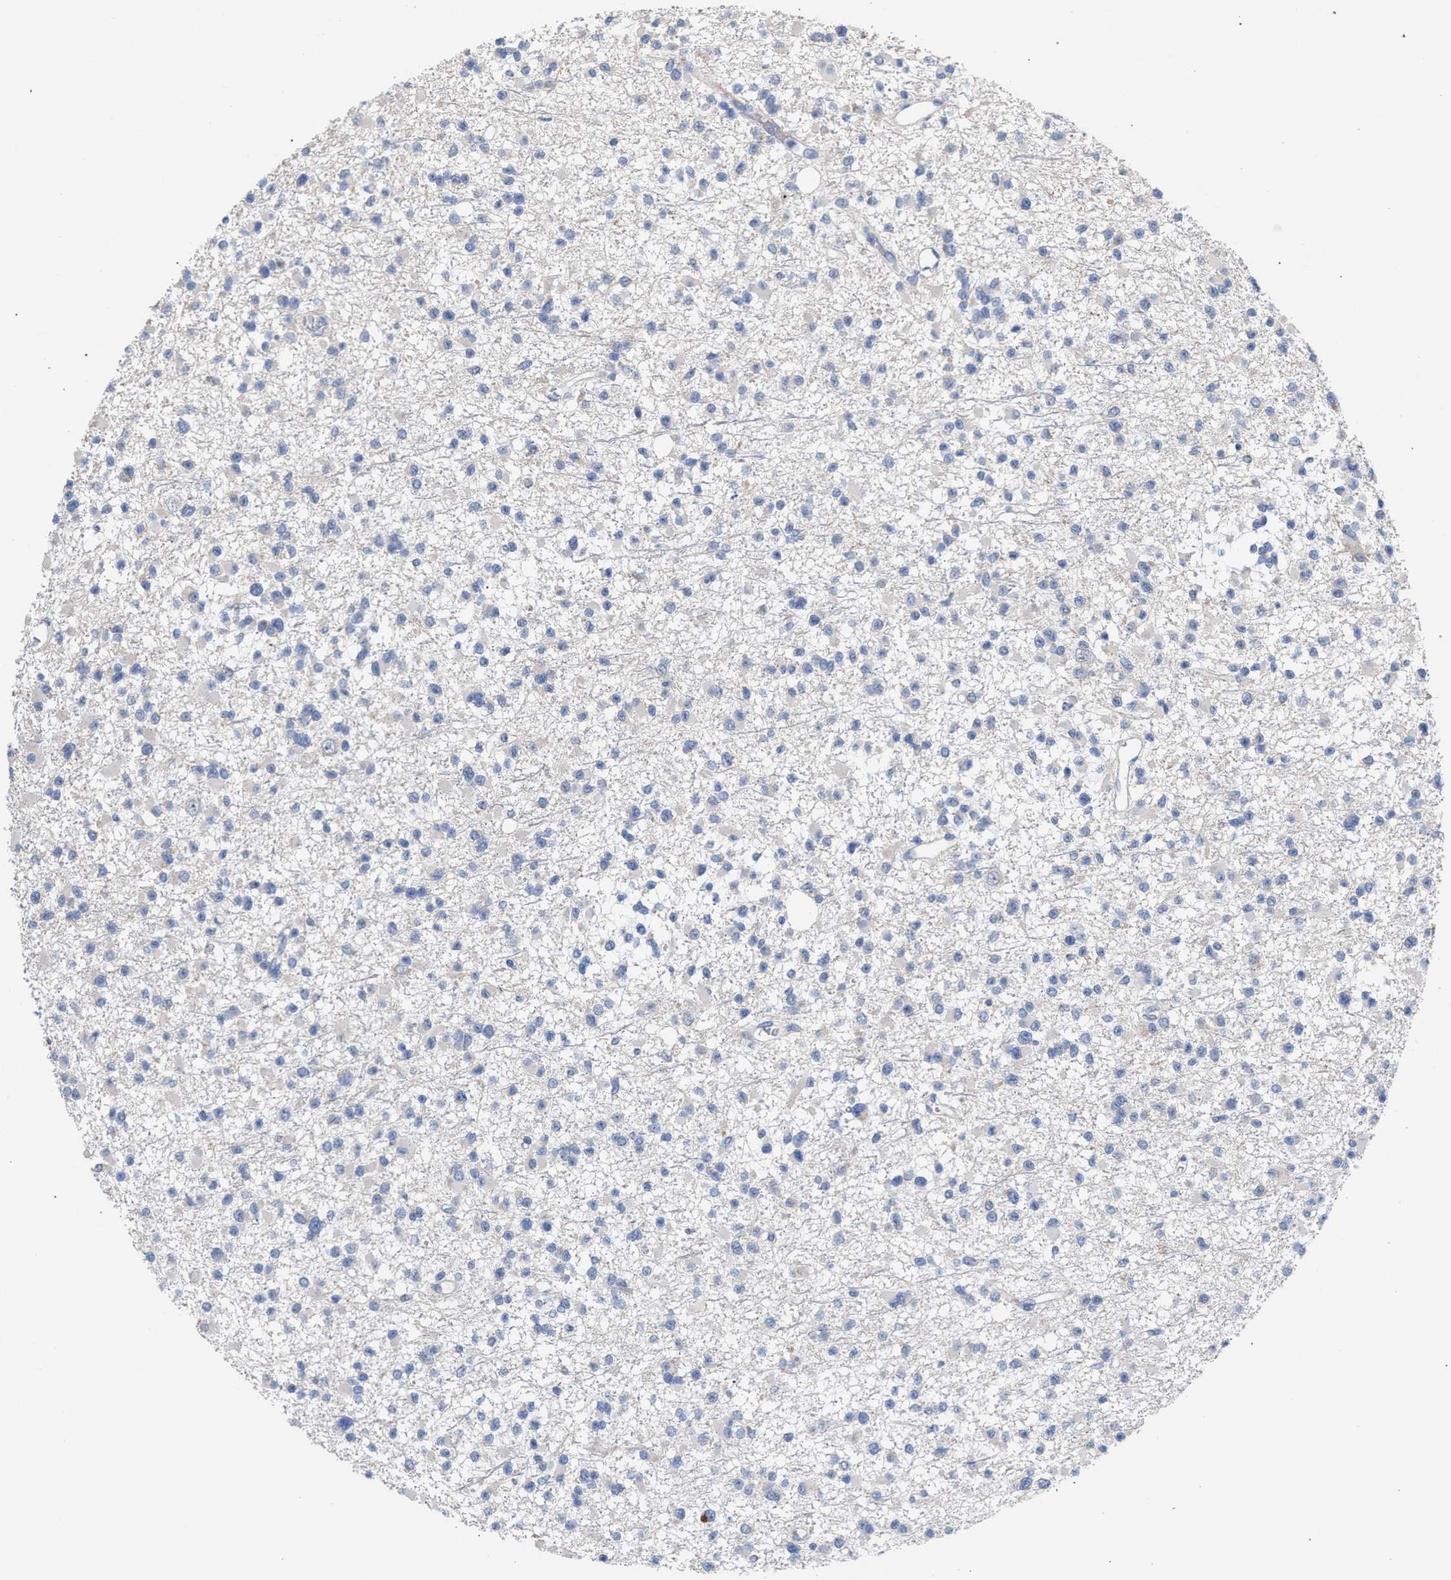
{"staining": {"intensity": "negative", "quantity": "none", "location": "none"}, "tissue": "glioma", "cell_type": "Tumor cells", "image_type": "cancer", "snomed": [{"axis": "morphology", "description": "Glioma, malignant, Low grade"}, {"axis": "topography", "description": "Brain"}], "caption": "DAB (3,3'-diaminobenzidine) immunohistochemical staining of human low-grade glioma (malignant) displays no significant expression in tumor cells.", "gene": "RNF135", "patient": {"sex": "female", "age": 22}}